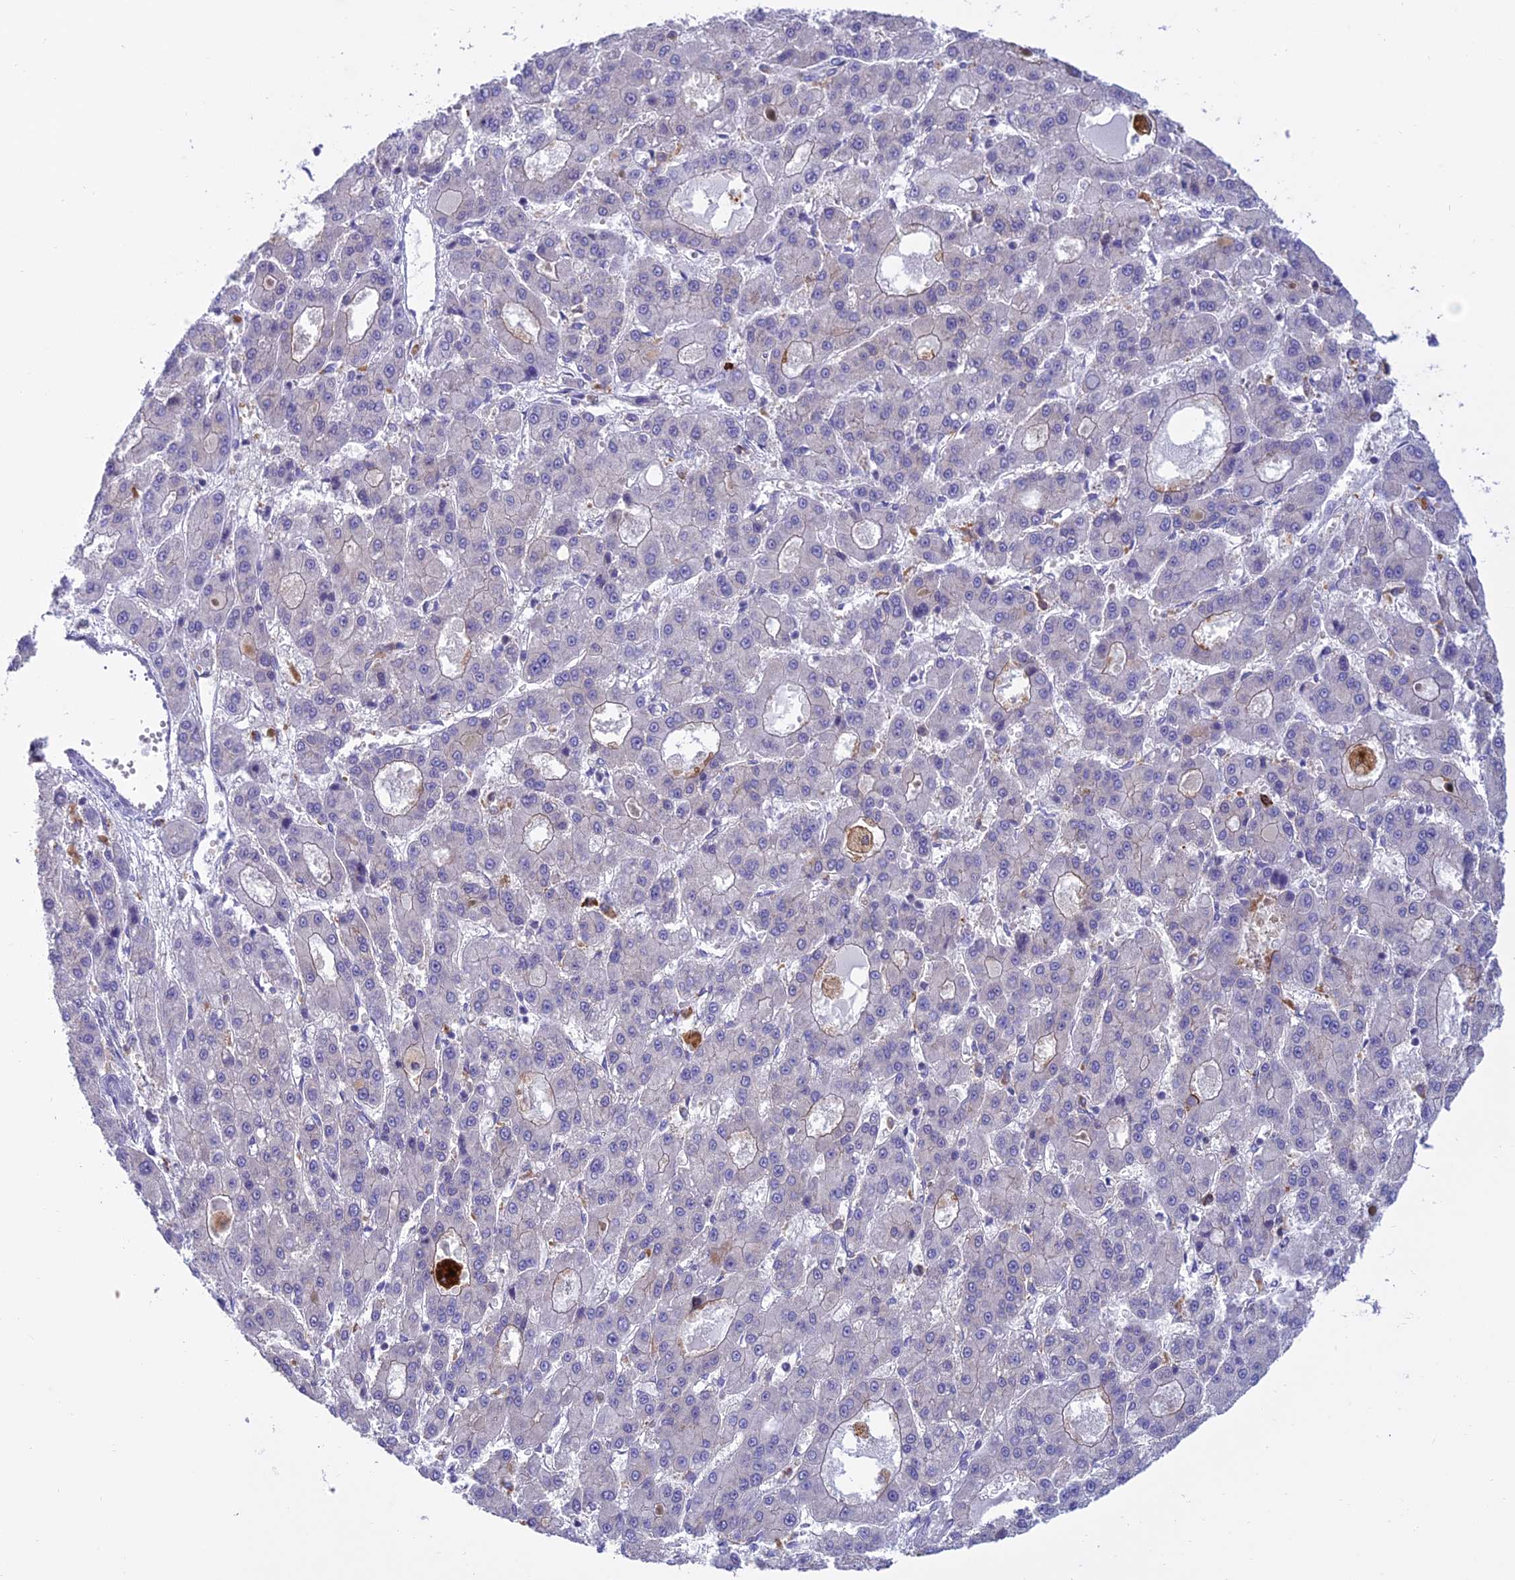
{"staining": {"intensity": "negative", "quantity": "none", "location": "none"}, "tissue": "liver cancer", "cell_type": "Tumor cells", "image_type": "cancer", "snomed": [{"axis": "morphology", "description": "Carcinoma, Hepatocellular, NOS"}, {"axis": "topography", "description": "Liver"}], "caption": "Liver cancer was stained to show a protein in brown. There is no significant expression in tumor cells.", "gene": "UBE2G1", "patient": {"sex": "male", "age": 70}}